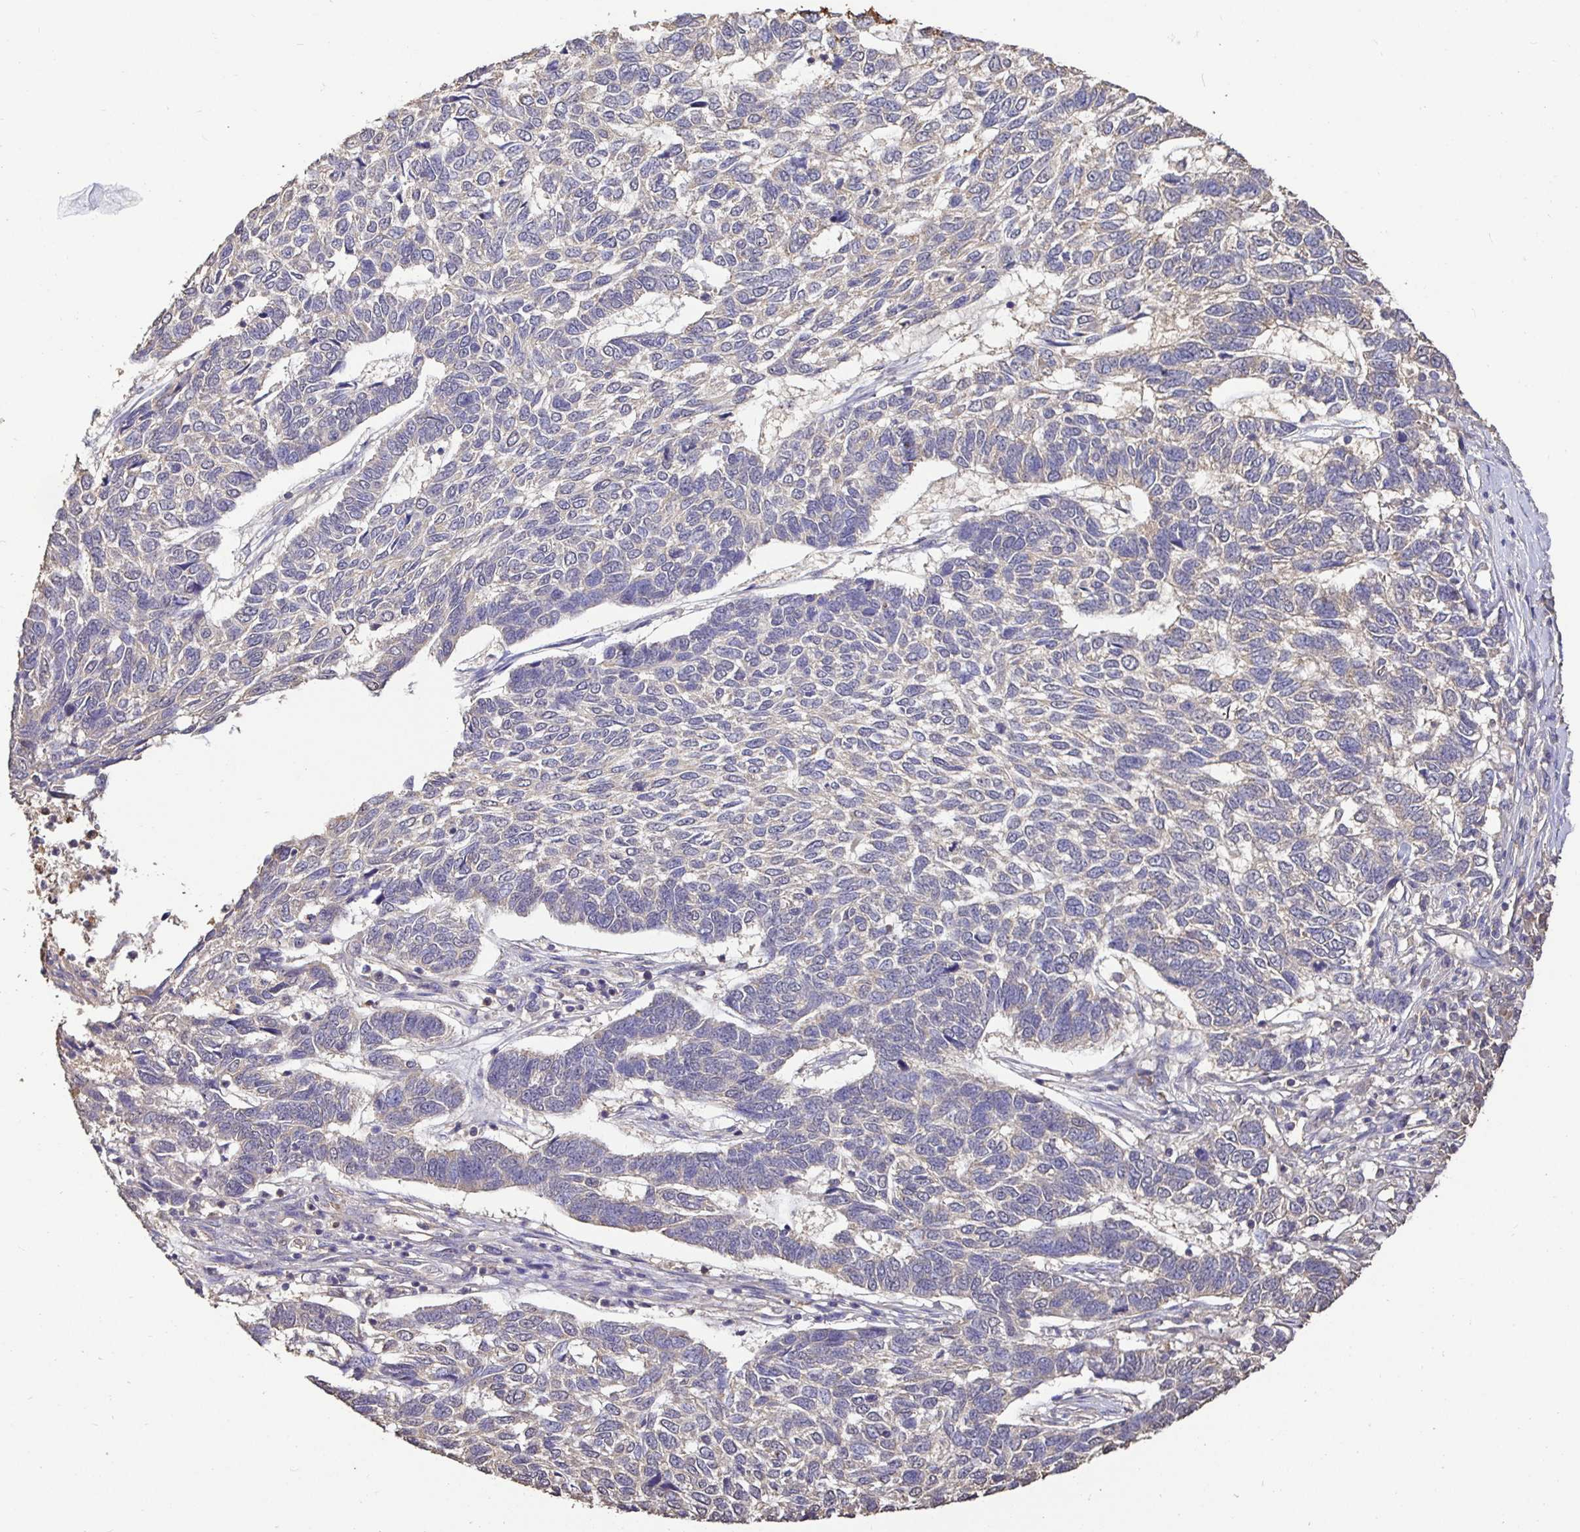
{"staining": {"intensity": "negative", "quantity": "none", "location": "none"}, "tissue": "skin cancer", "cell_type": "Tumor cells", "image_type": "cancer", "snomed": [{"axis": "morphology", "description": "Basal cell carcinoma"}, {"axis": "topography", "description": "Skin"}], "caption": "Tumor cells are negative for protein expression in human basal cell carcinoma (skin).", "gene": "MAPK8IP3", "patient": {"sex": "female", "age": 65}}